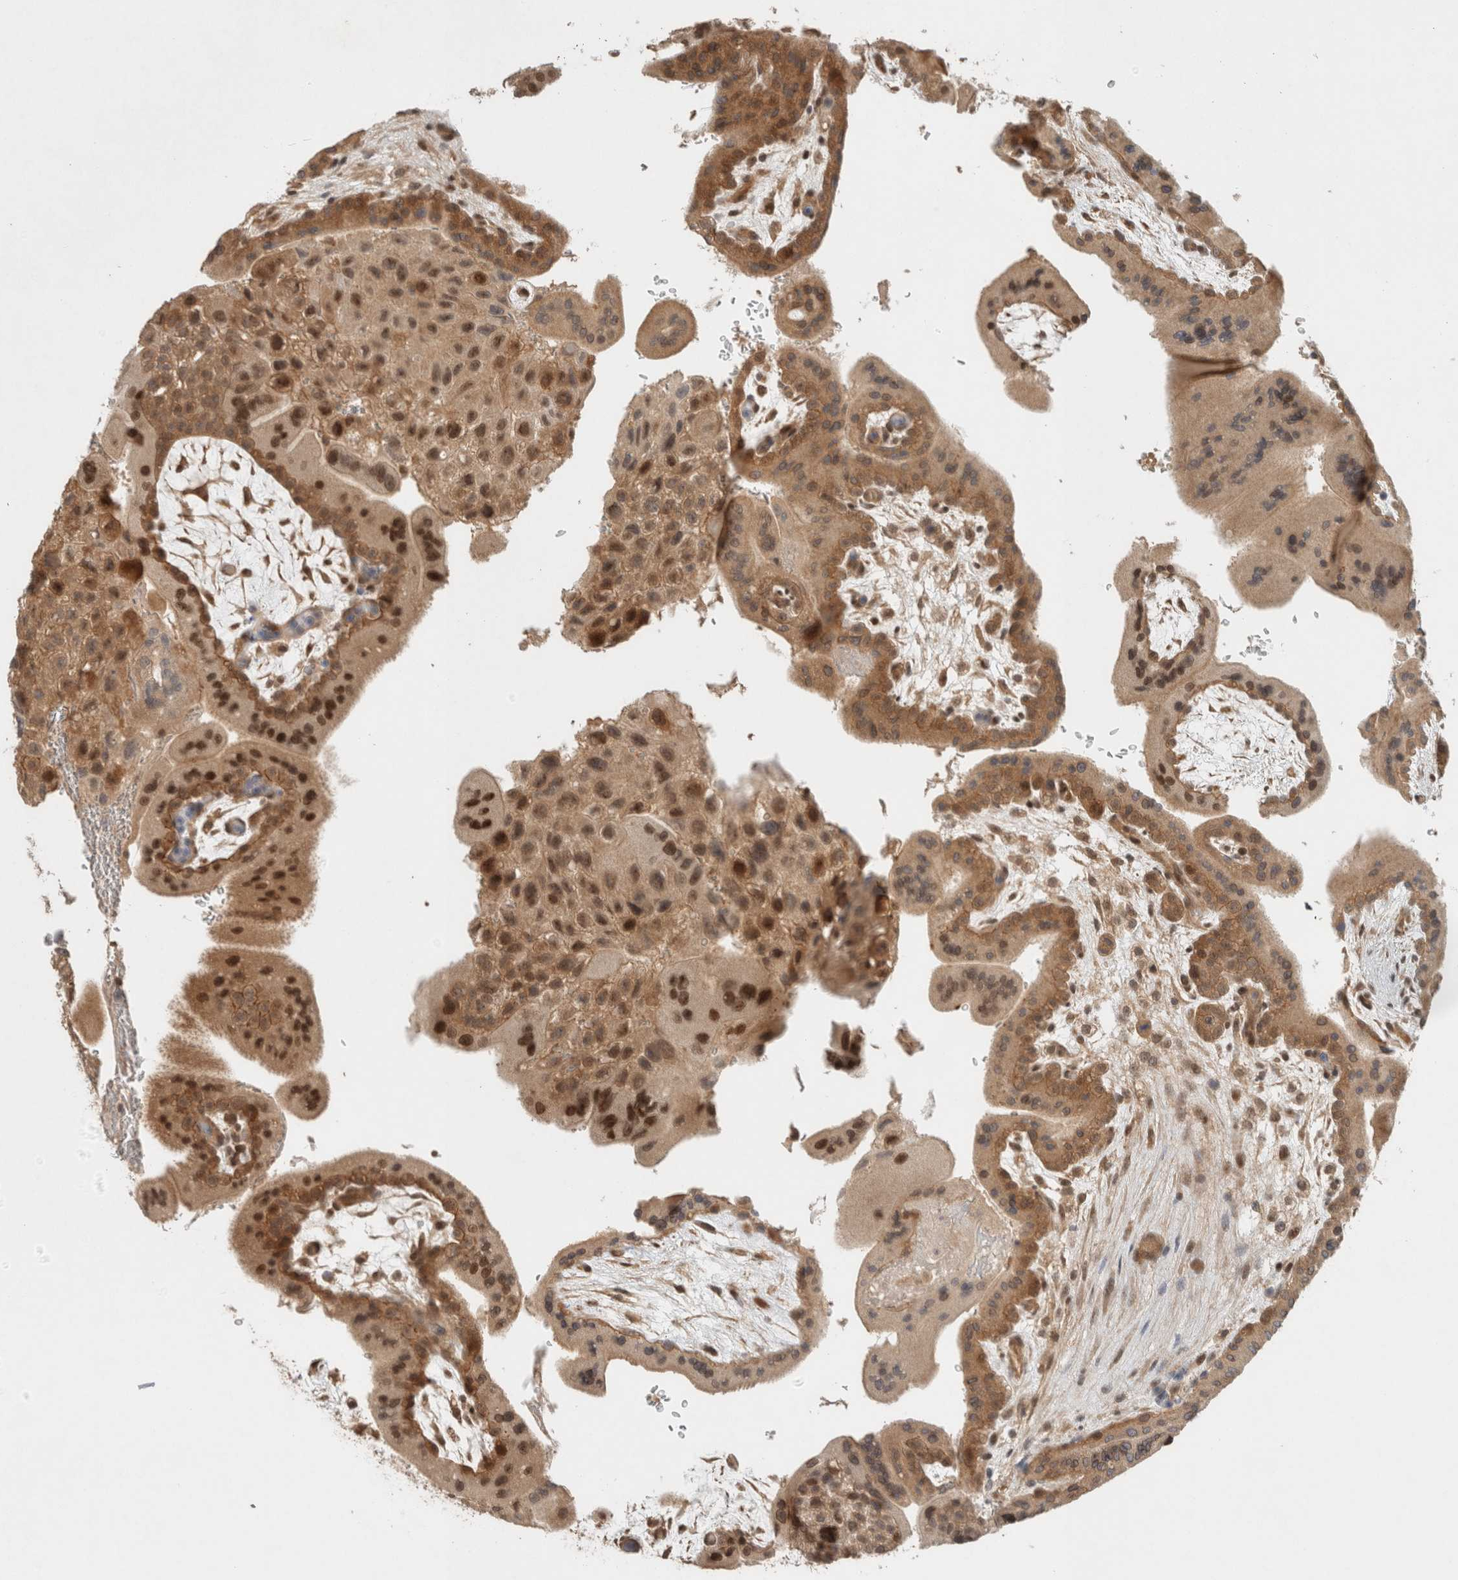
{"staining": {"intensity": "moderate", "quantity": ">75%", "location": "cytoplasmic/membranous"}, "tissue": "placenta", "cell_type": "Decidual cells", "image_type": "normal", "snomed": [{"axis": "morphology", "description": "Normal tissue, NOS"}, {"axis": "topography", "description": "Placenta"}], "caption": "Brown immunohistochemical staining in benign human placenta displays moderate cytoplasmic/membranous staining in approximately >75% of decidual cells.", "gene": "CAAP1", "patient": {"sex": "female", "age": 35}}